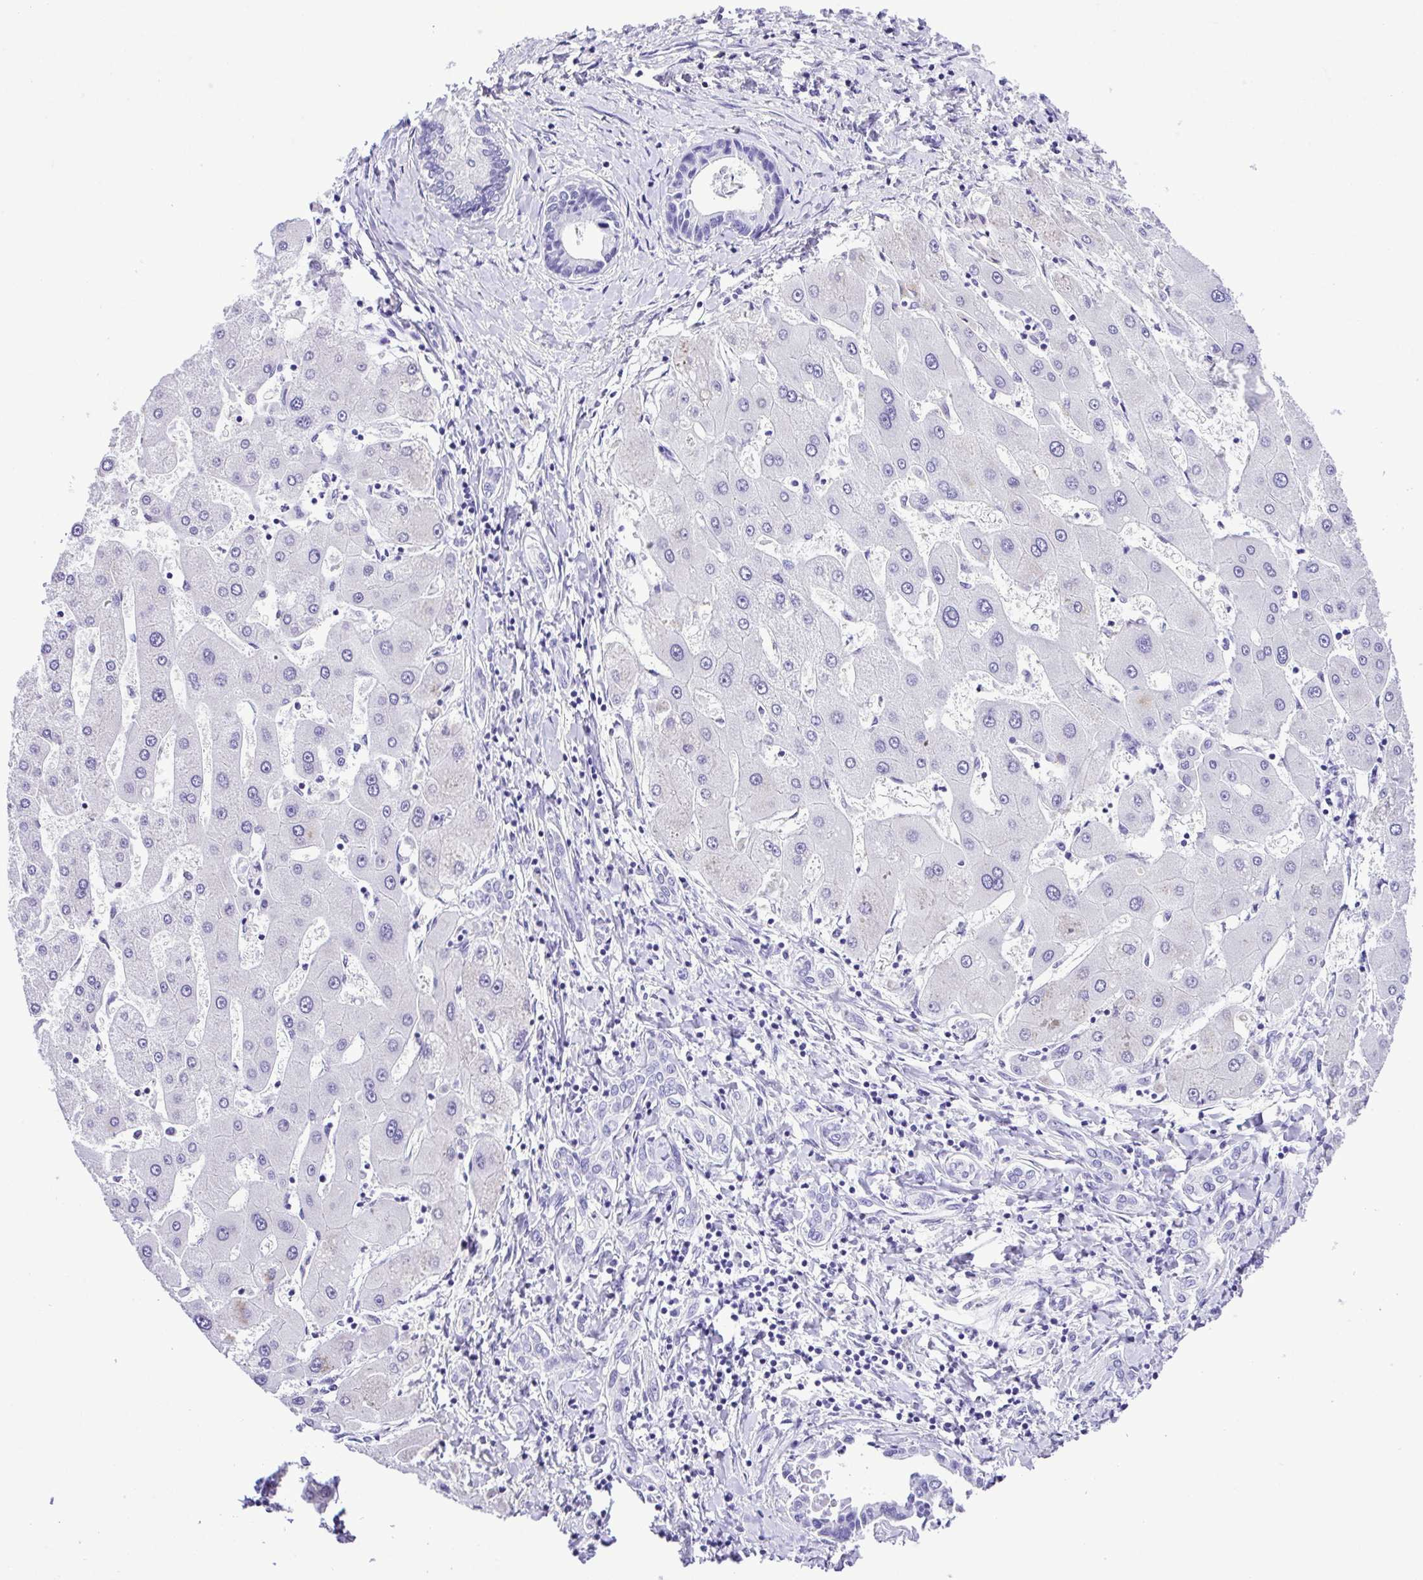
{"staining": {"intensity": "negative", "quantity": "none", "location": "none"}, "tissue": "liver cancer", "cell_type": "Tumor cells", "image_type": "cancer", "snomed": [{"axis": "morphology", "description": "Cholangiocarcinoma"}, {"axis": "topography", "description": "Liver"}], "caption": "A high-resolution photomicrograph shows immunohistochemistry staining of cholangiocarcinoma (liver), which reveals no significant positivity in tumor cells.", "gene": "SYT1", "patient": {"sex": "male", "age": 66}}